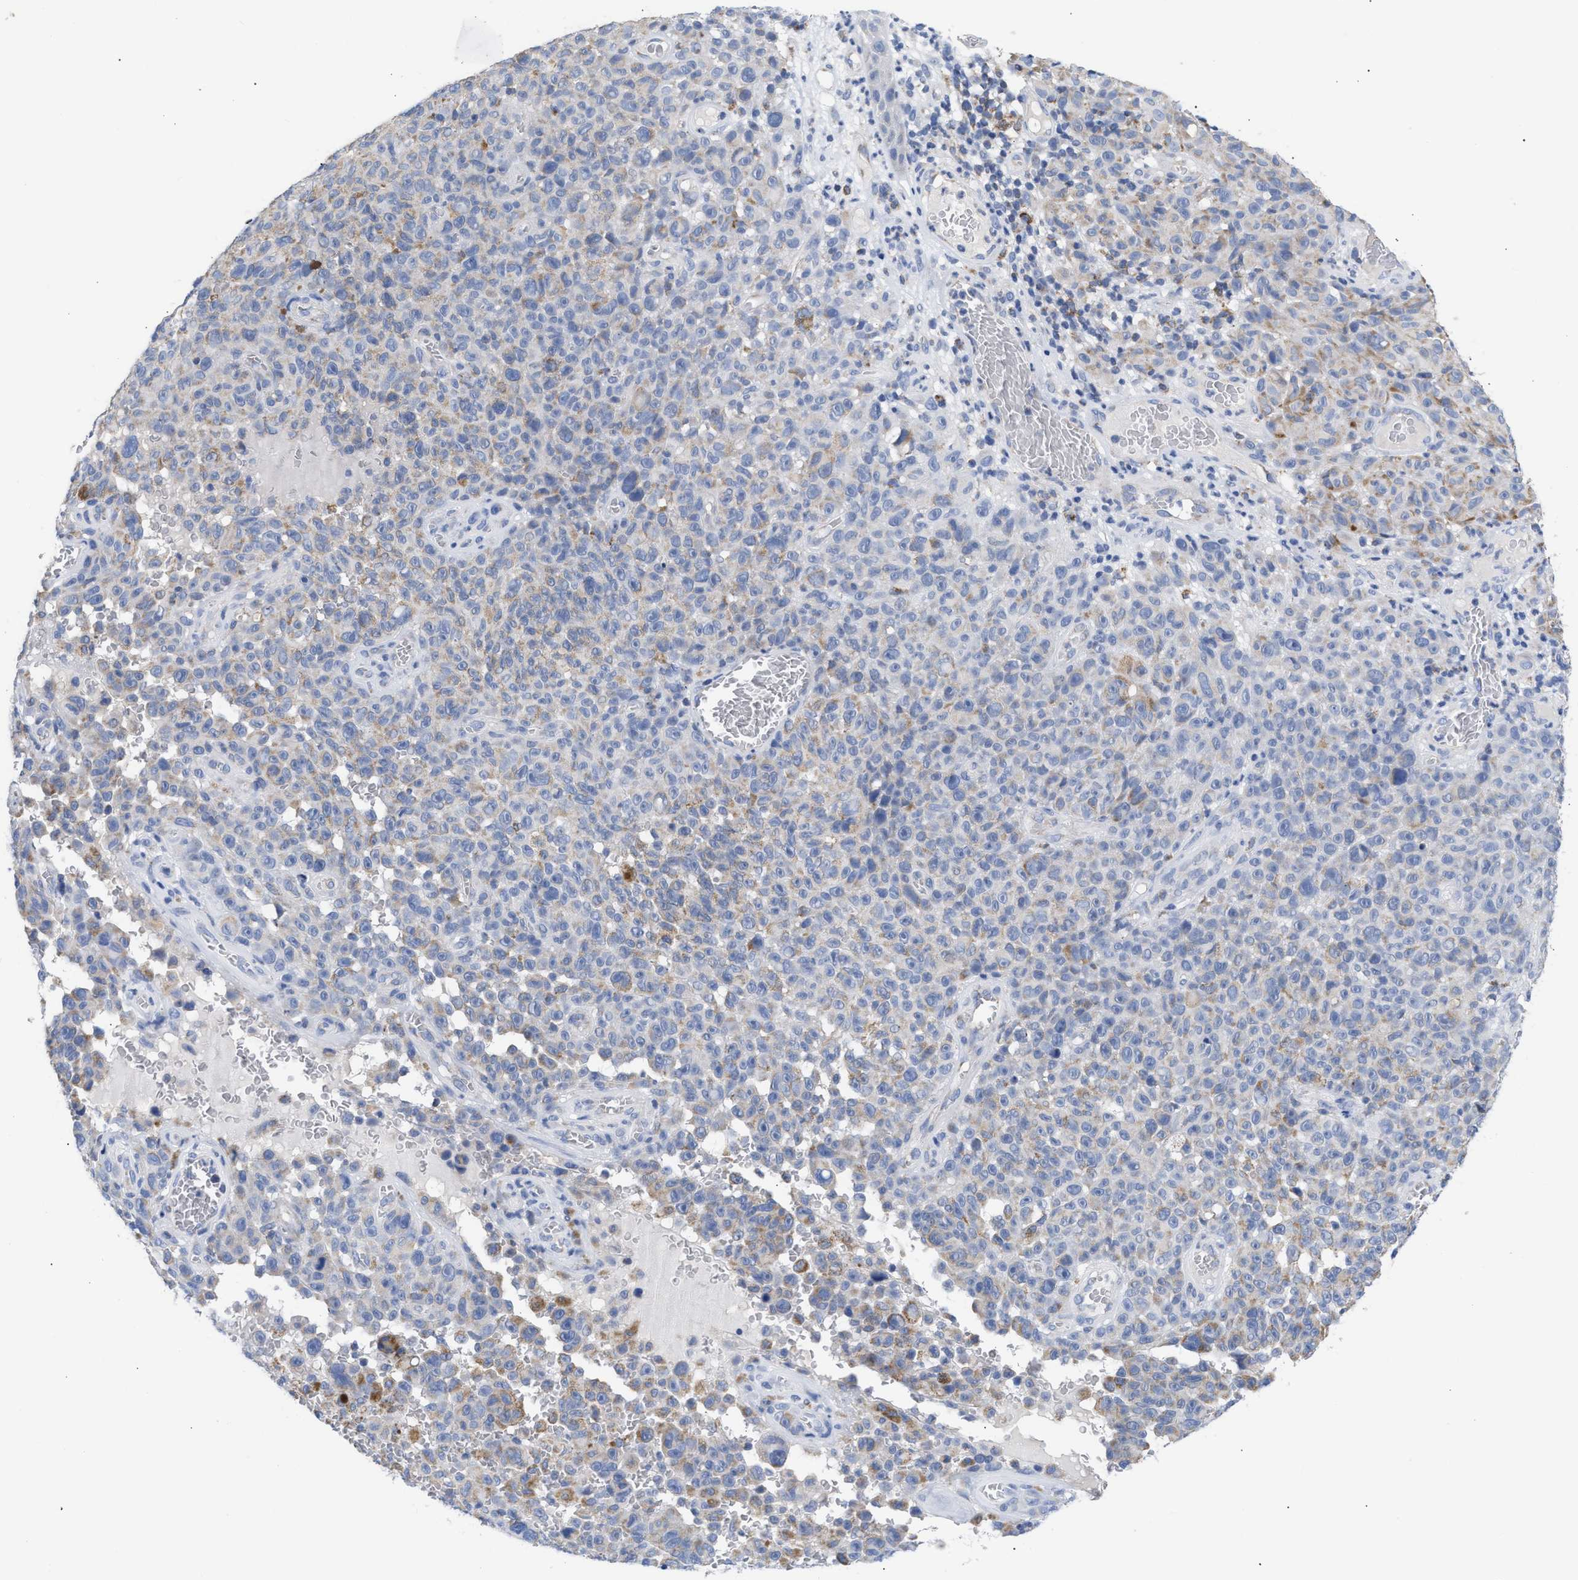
{"staining": {"intensity": "weak", "quantity": "<25%", "location": "cytoplasmic/membranous"}, "tissue": "melanoma", "cell_type": "Tumor cells", "image_type": "cancer", "snomed": [{"axis": "morphology", "description": "Malignant melanoma, NOS"}, {"axis": "topography", "description": "Skin"}], "caption": "Immunohistochemistry (IHC) histopathology image of neoplastic tissue: human malignant melanoma stained with DAB (3,3'-diaminobenzidine) shows no significant protein staining in tumor cells.", "gene": "ACOT13", "patient": {"sex": "female", "age": 82}}